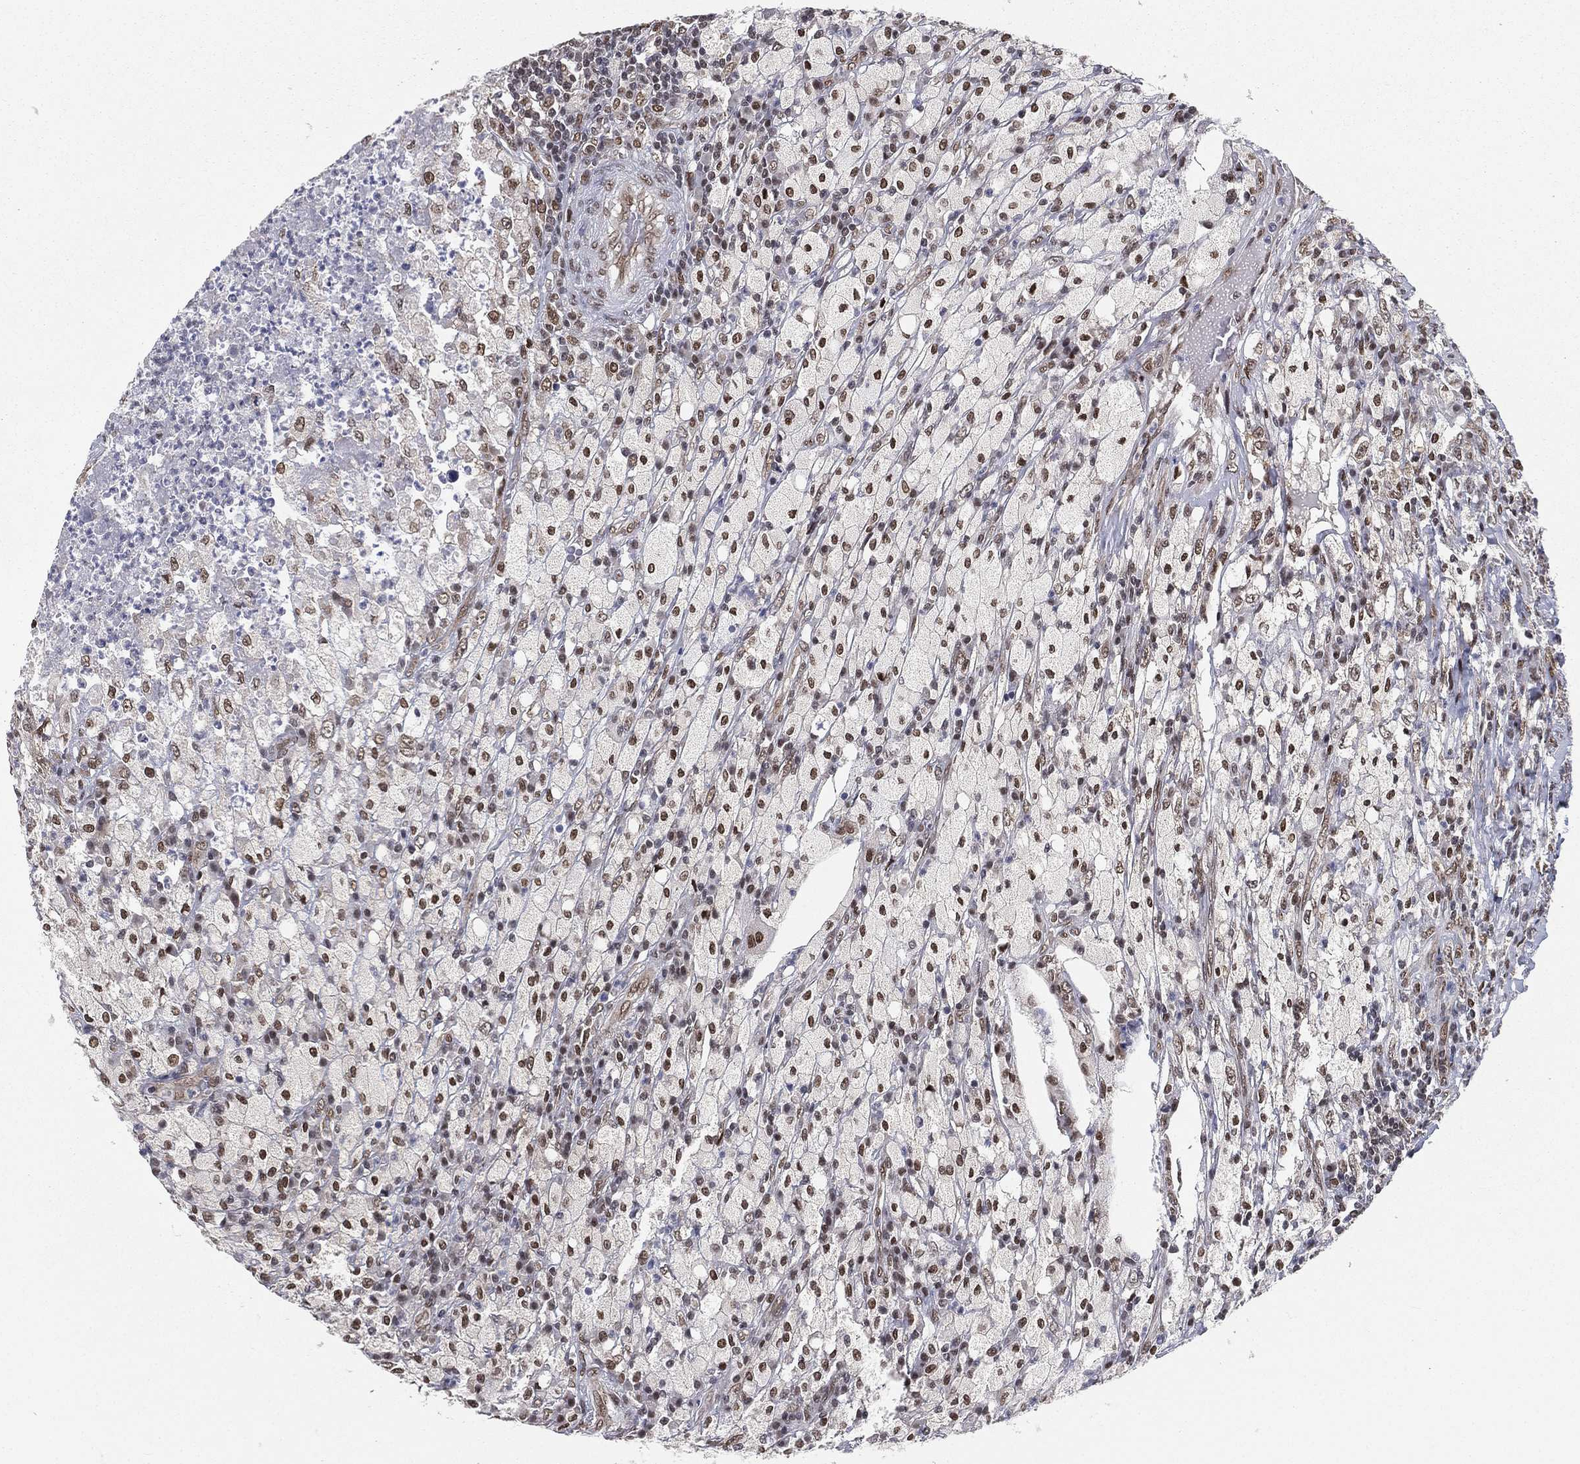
{"staining": {"intensity": "moderate", "quantity": "25%-75%", "location": "nuclear"}, "tissue": "testis cancer", "cell_type": "Tumor cells", "image_type": "cancer", "snomed": [{"axis": "morphology", "description": "Necrosis, NOS"}, {"axis": "morphology", "description": "Carcinoma, Embryonal, NOS"}, {"axis": "topography", "description": "Testis"}], "caption": "A medium amount of moderate nuclear expression is present in approximately 25%-75% of tumor cells in testis cancer tissue.", "gene": "FUBP3", "patient": {"sex": "male", "age": 19}}